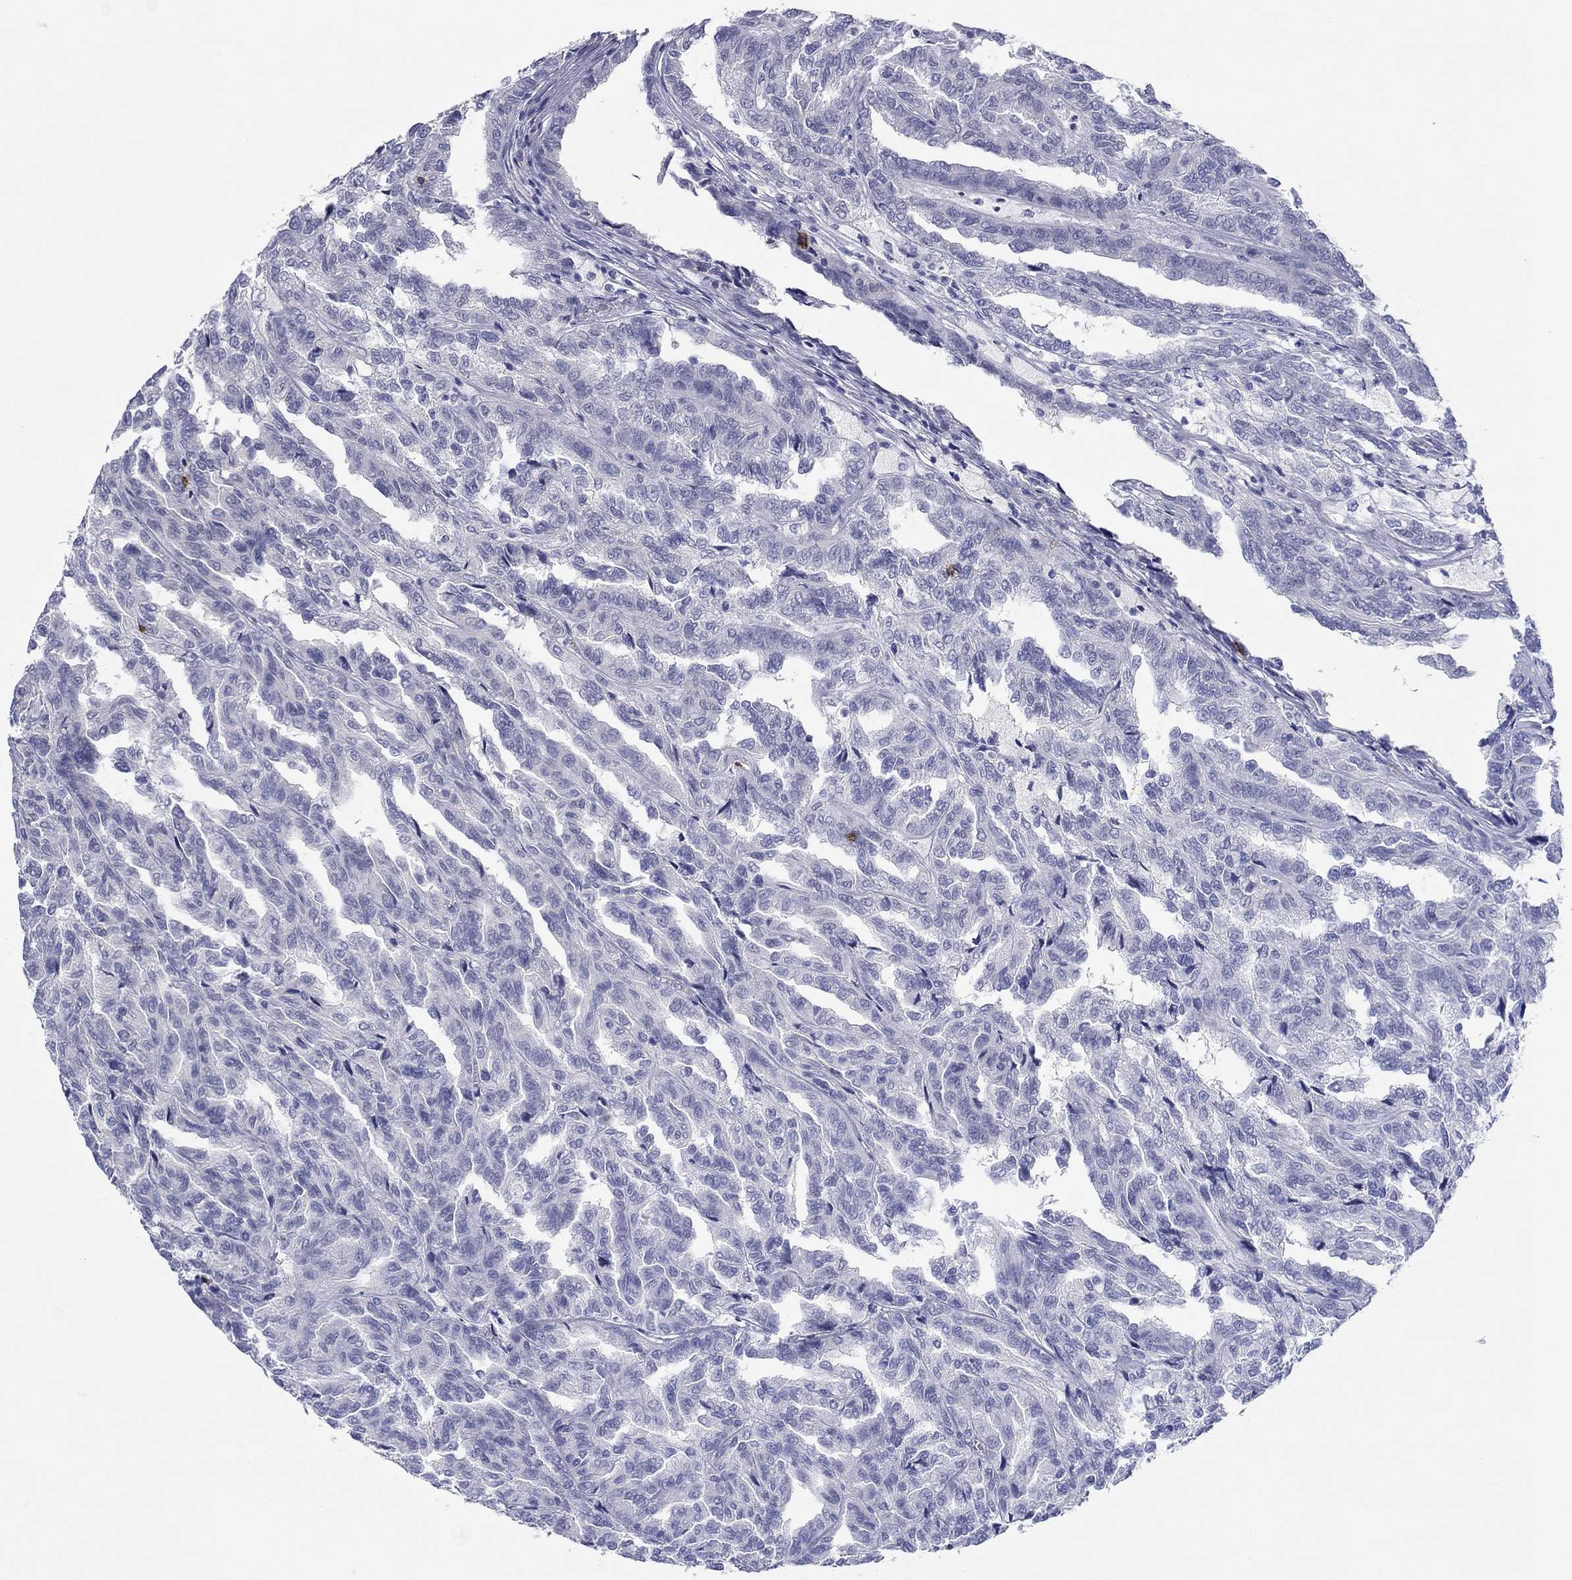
{"staining": {"intensity": "negative", "quantity": "none", "location": "none"}, "tissue": "renal cancer", "cell_type": "Tumor cells", "image_type": "cancer", "snomed": [{"axis": "morphology", "description": "Adenocarcinoma, NOS"}, {"axis": "topography", "description": "Kidney"}], "caption": "Protein analysis of renal adenocarcinoma demonstrates no significant expression in tumor cells.", "gene": "ITGAE", "patient": {"sex": "male", "age": 79}}